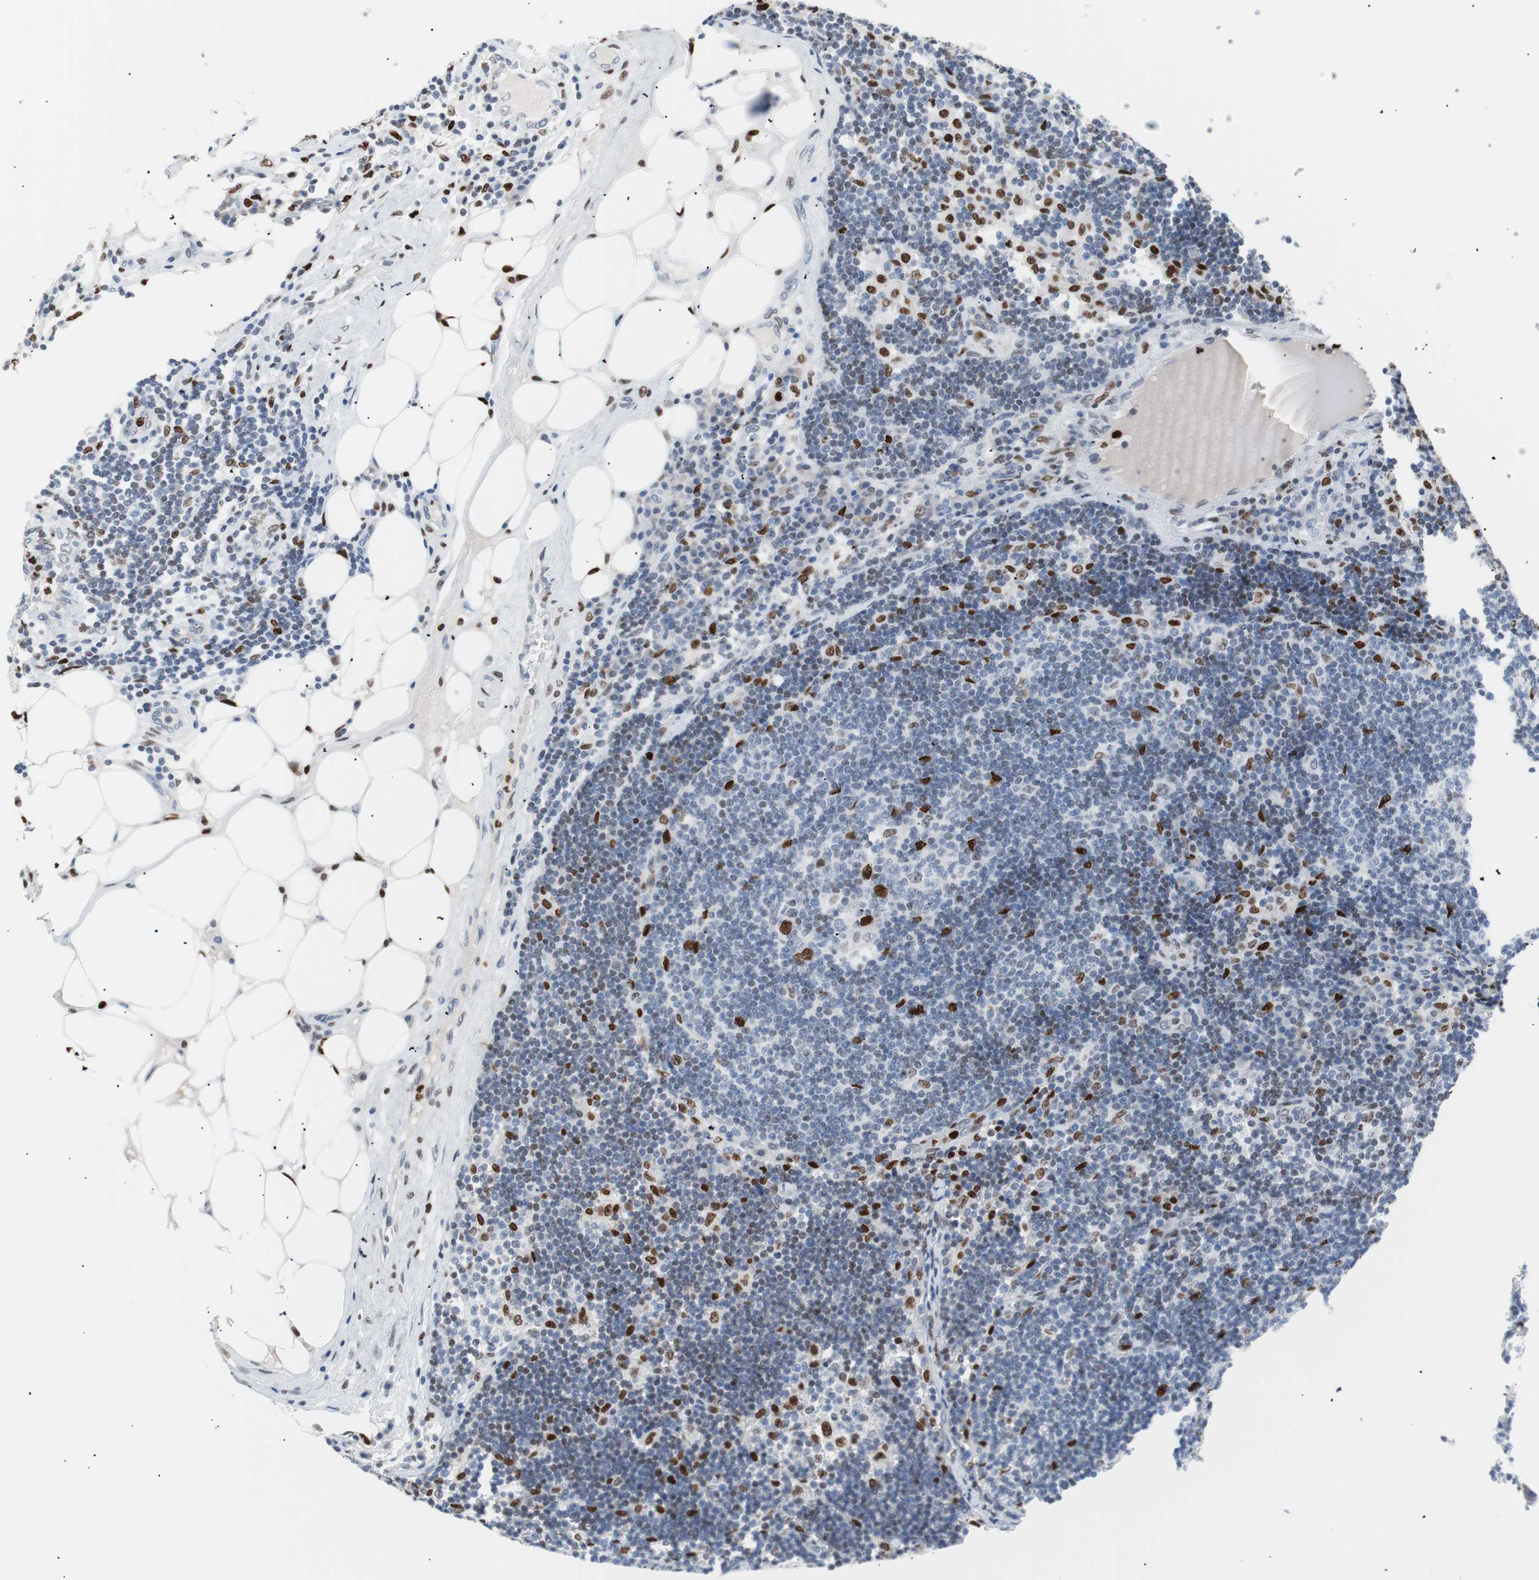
{"staining": {"intensity": "strong", "quantity": "<25%", "location": "nuclear"}, "tissue": "lymph node", "cell_type": "Germinal center cells", "image_type": "normal", "snomed": [{"axis": "morphology", "description": "Normal tissue, NOS"}, {"axis": "morphology", "description": "Squamous cell carcinoma, metastatic, NOS"}, {"axis": "topography", "description": "Lymph node"}], "caption": "The micrograph reveals staining of normal lymph node, revealing strong nuclear protein staining (brown color) within germinal center cells.", "gene": "CEBPB", "patient": {"sex": "female", "age": 53}}